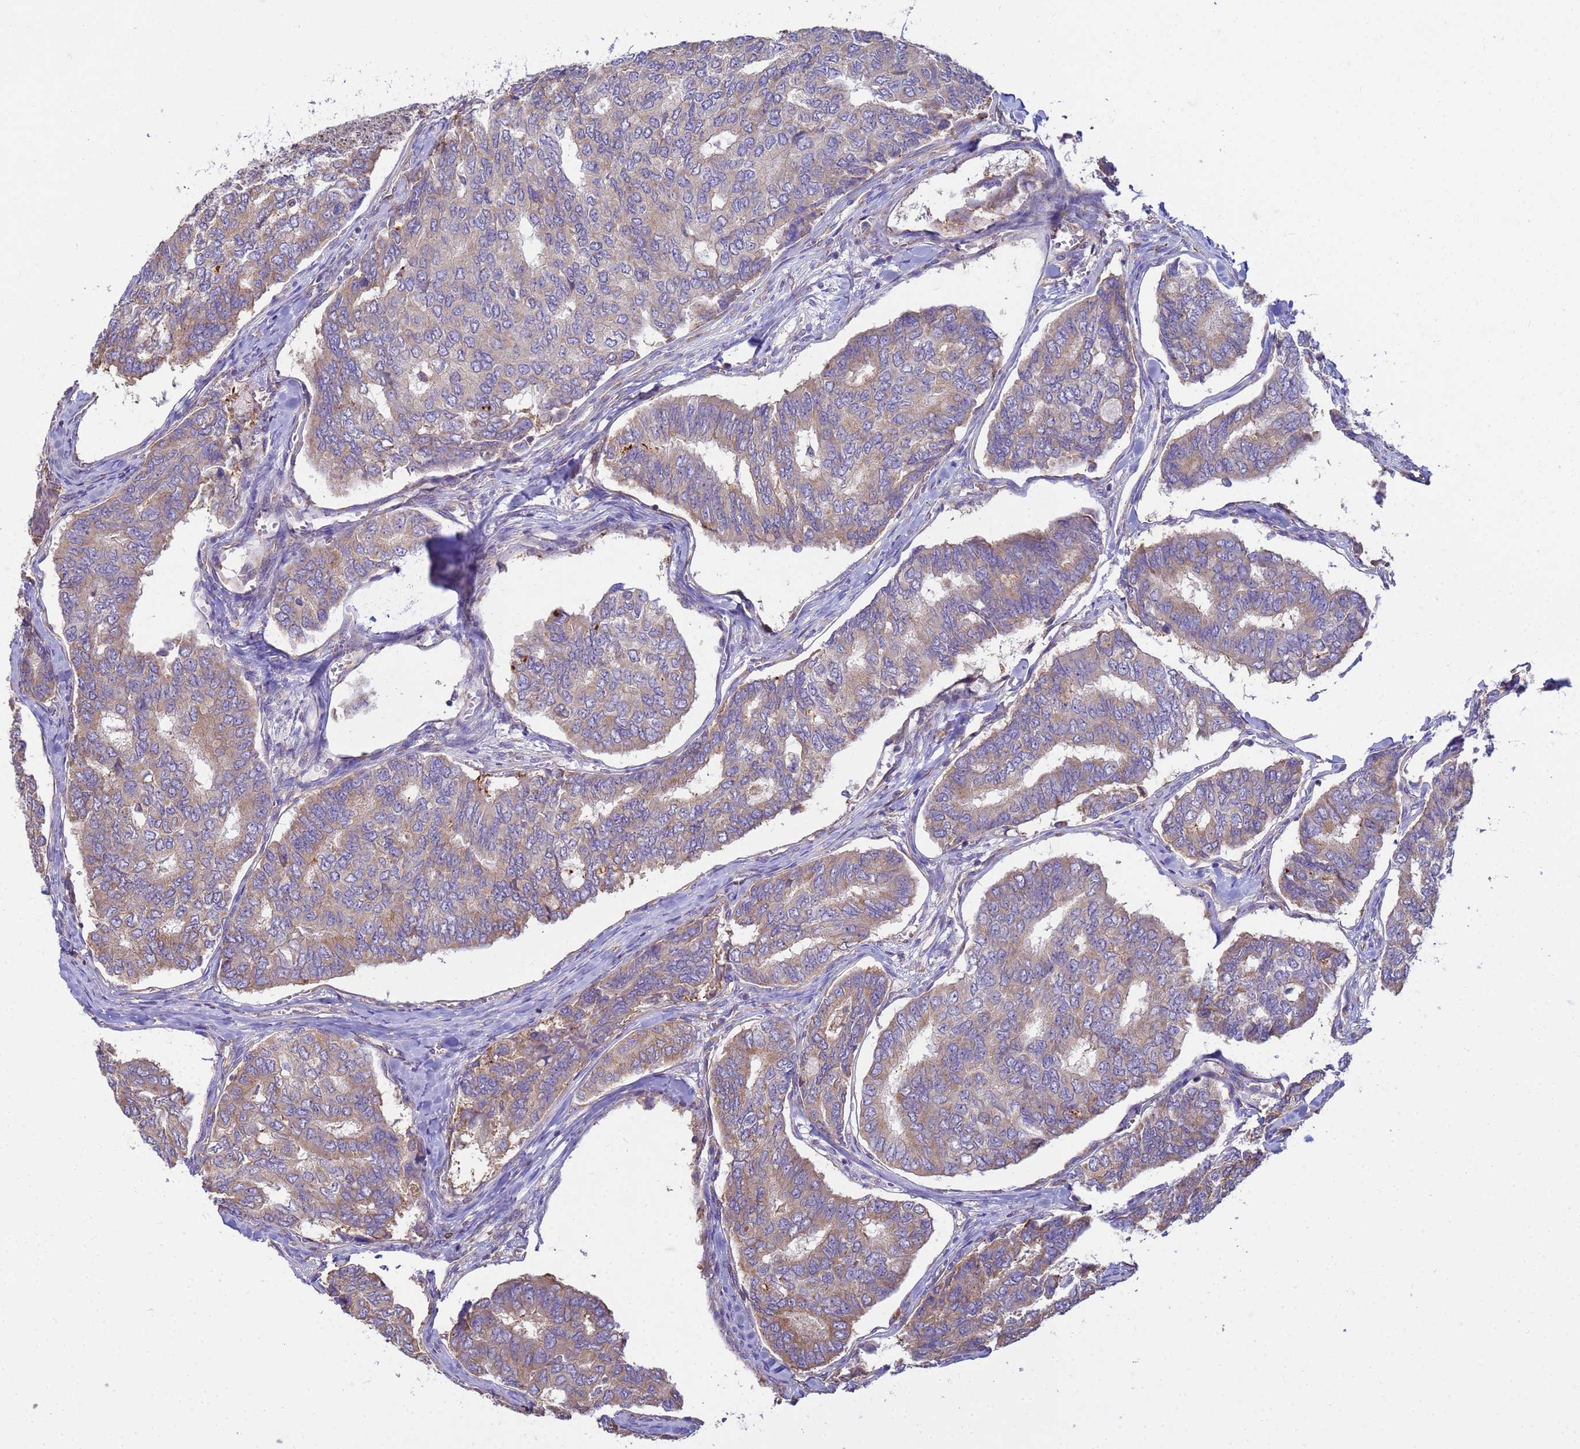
{"staining": {"intensity": "weak", "quantity": ">75%", "location": "cytoplasmic/membranous"}, "tissue": "thyroid cancer", "cell_type": "Tumor cells", "image_type": "cancer", "snomed": [{"axis": "morphology", "description": "Papillary adenocarcinoma, NOS"}, {"axis": "topography", "description": "Thyroid gland"}], "caption": "A low amount of weak cytoplasmic/membranous staining is seen in about >75% of tumor cells in papillary adenocarcinoma (thyroid) tissue.", "gene": "THAP5", "patient": {"sex": "female", "age": 35}}